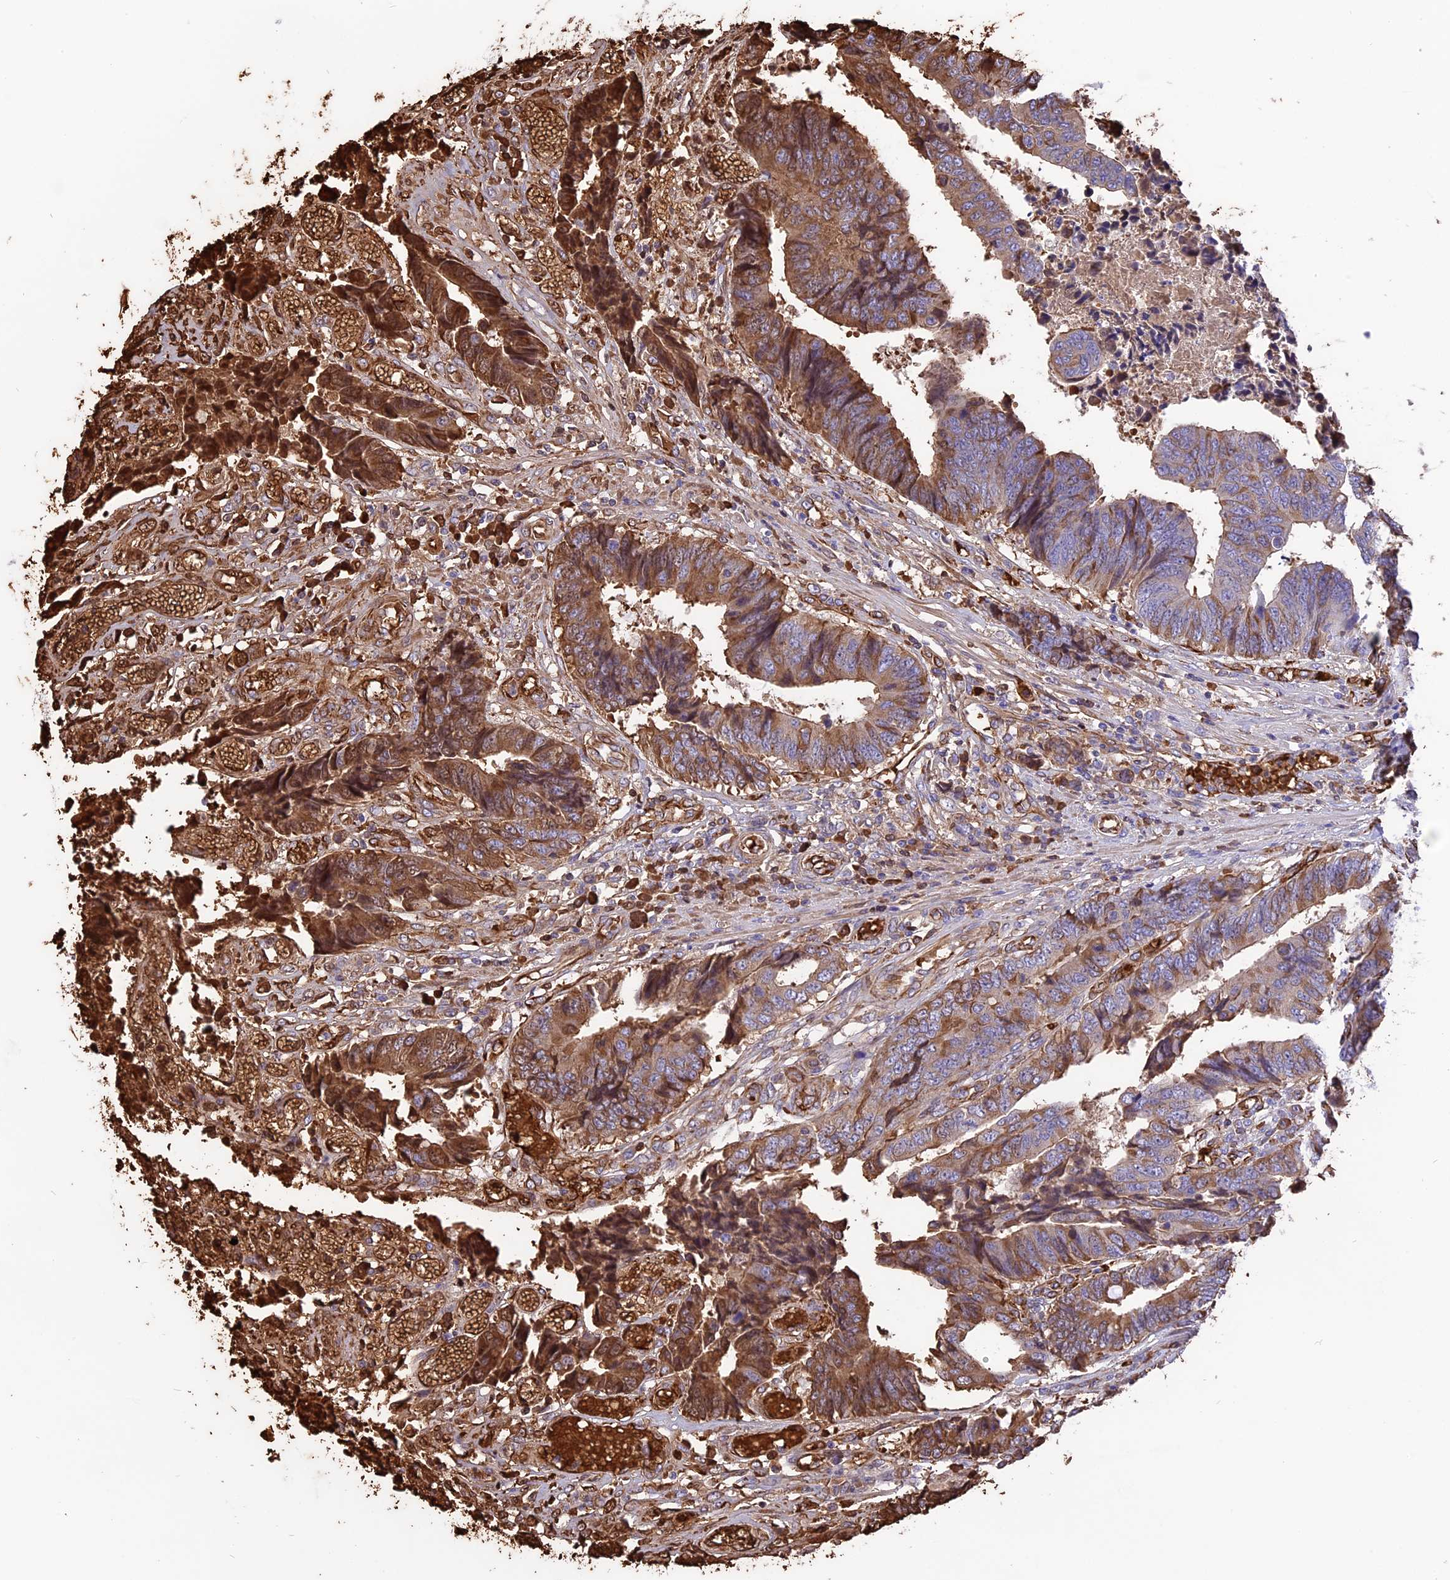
{"staining": {"intensity": "moderate", "quantity": "25%-75%", "location": "cytoplasmic/membranous"}, "tissue": "colorectal cancer", "cell_type": "Tumor cells", "image_type": "cancer", "snomed": [{"axis": "morphology", "description": "Adenocarcinoma, NOS"}, {"axis": "topography", "description": "Rectum"}], "caption": "Protein staining of colorectal cancer (adenocarcinoma) tissue shows moderate cytoplasmic/membranous positivity in approximately 25%-75% of tumor cells. (IHC, brightfield microscopy, high magnification).", "gene": "TTC4", "patient": {"sex": "male", "age": 84}}